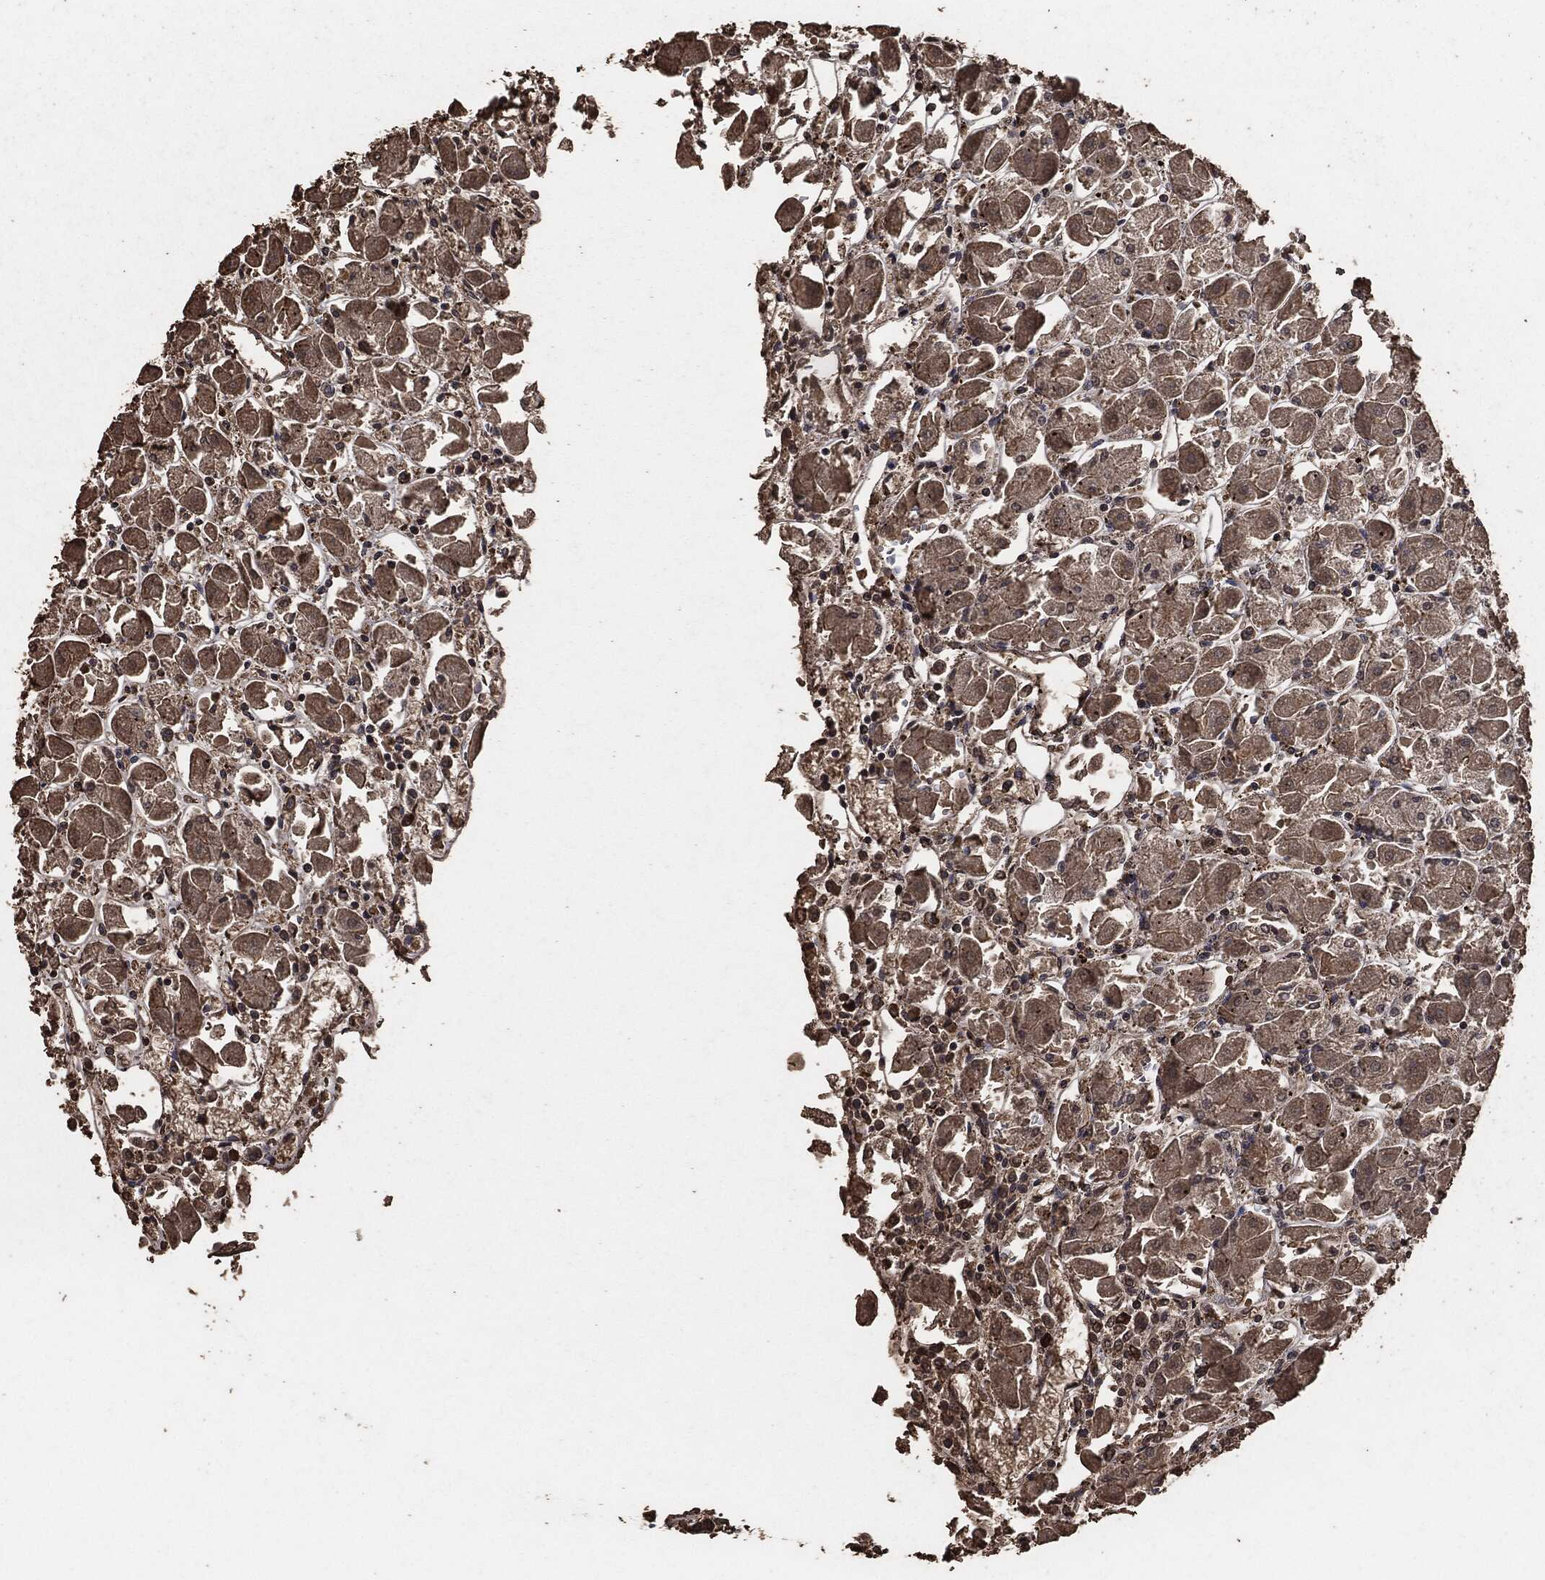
{"staining": {"intensity": "moderate", "quantity": "25%-75%", "location": "cytoplasmic/membranous"}, "tissue": "stomach", "cell_type": "Glandular cells", "image_type": "normal", "snomed": [{"axis": "morphology", "description": "Normal tissue, NOS"}, {"axis": "topography", "description": "Stomach"}], "caption": "Immunohistochemistry photomicrograph of unremarkable stomach stained for a protein (brown), which reveals medium levels of moderate cytoplasmic/membranous expression in about 25%-75% of glandular cells.", "gene": "AKT1S1", "patient": {"sex": "male", "age": 70}}